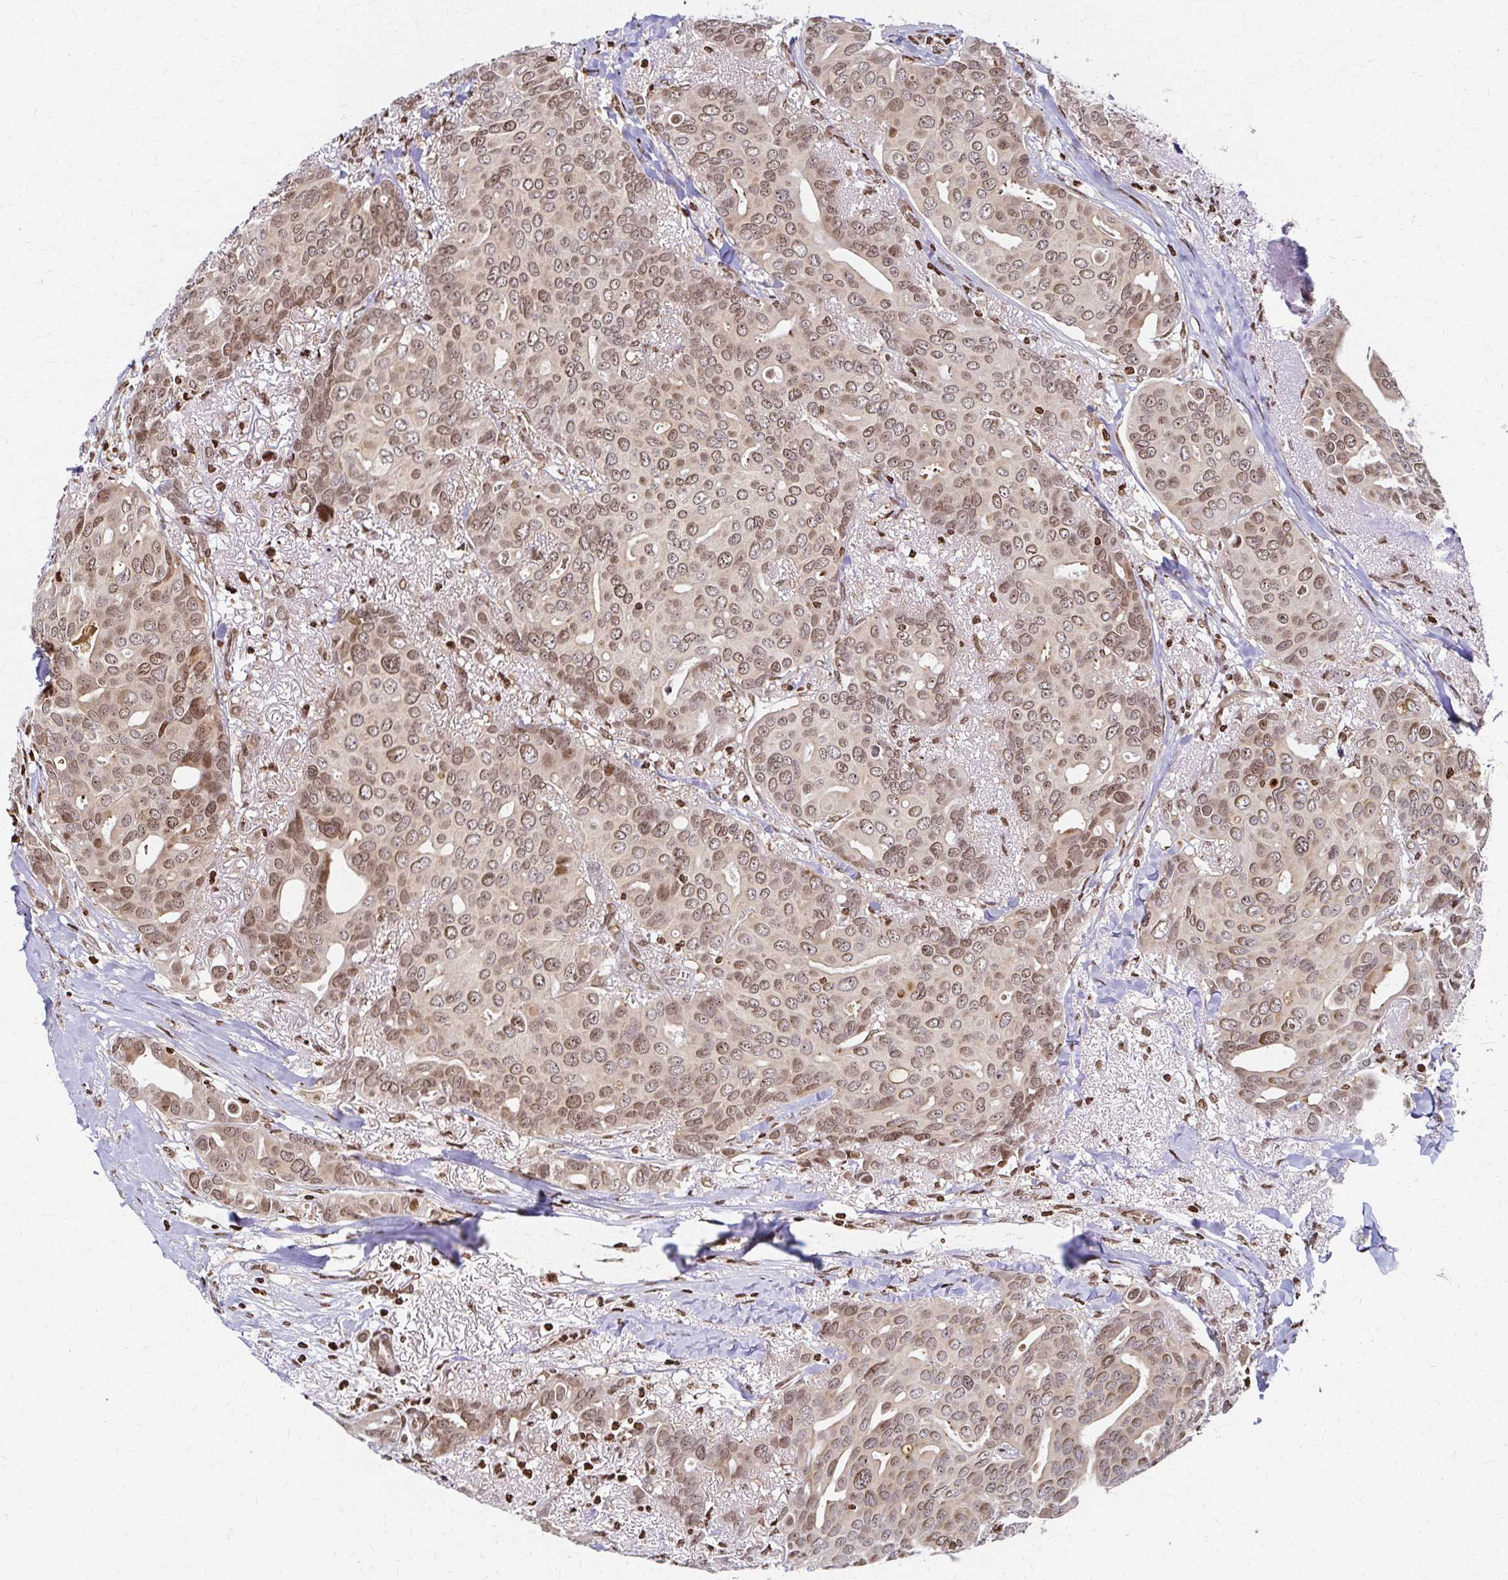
{"staining": {"intensity": "weak", "quantity": ">75%", "location": "nuclear"}, "tissue": "breast cancer", "cell_type": "Tumor cells", "image_type": "cancer", "snomed": [{"axis": "morphology", "description": "Duct carcinoma"}, {"axis": "topography", "description": "Breast"}], "caption": "High-magnification brightfield microscopy of invasive ductal carcinoma (breast) stained with DAB (brown) and counterstained with hematoxylin (blue). tumor cells exhibit weak nuclear staining is present in about>75% of cells.", "gene": "PSMD7", "patient": {"sex": "female", "age": 54}}